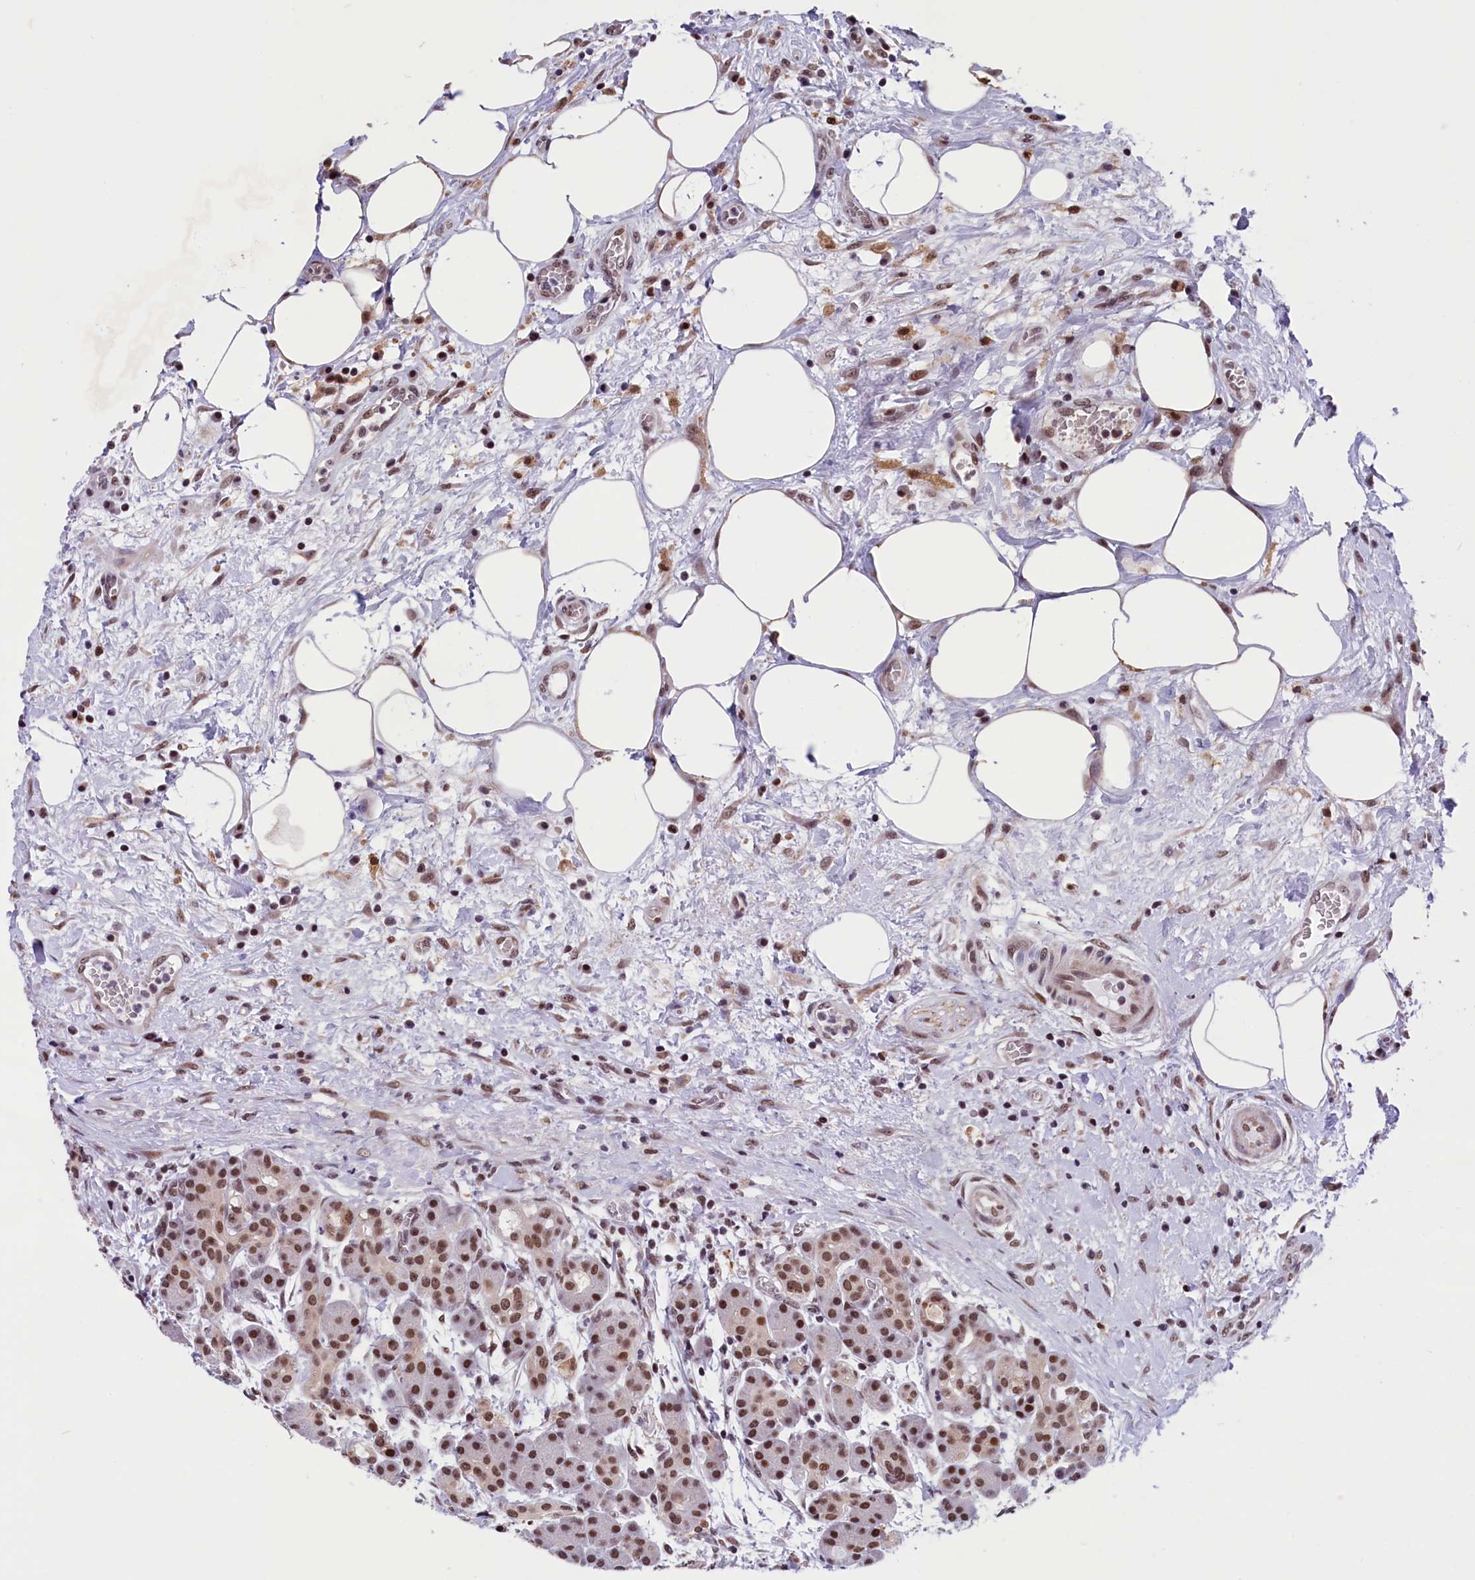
{"staining": {"intensity": "strong", "quantity": ">75%", "location": "nuclear"}, "tissue": "pancreas", "cell_type": "Exocrine glandular cells", "image_type": "normal", "snomed": [{"axis": "morphology", "description": "Normal tissue, NOS"}, {"axis": "topography", "description": "Pancreas"}], "caption": "Protein staining of benign pancreas displays strong nuclear staining in about >75% of exocrine glandular cells. The staining was performed using DAB, with brown indicating positive protein expression. Nuclei are stained blue with hematoxylin.", "gene": "CDYL2", "patient": {"sex": "male", "age": 63}}